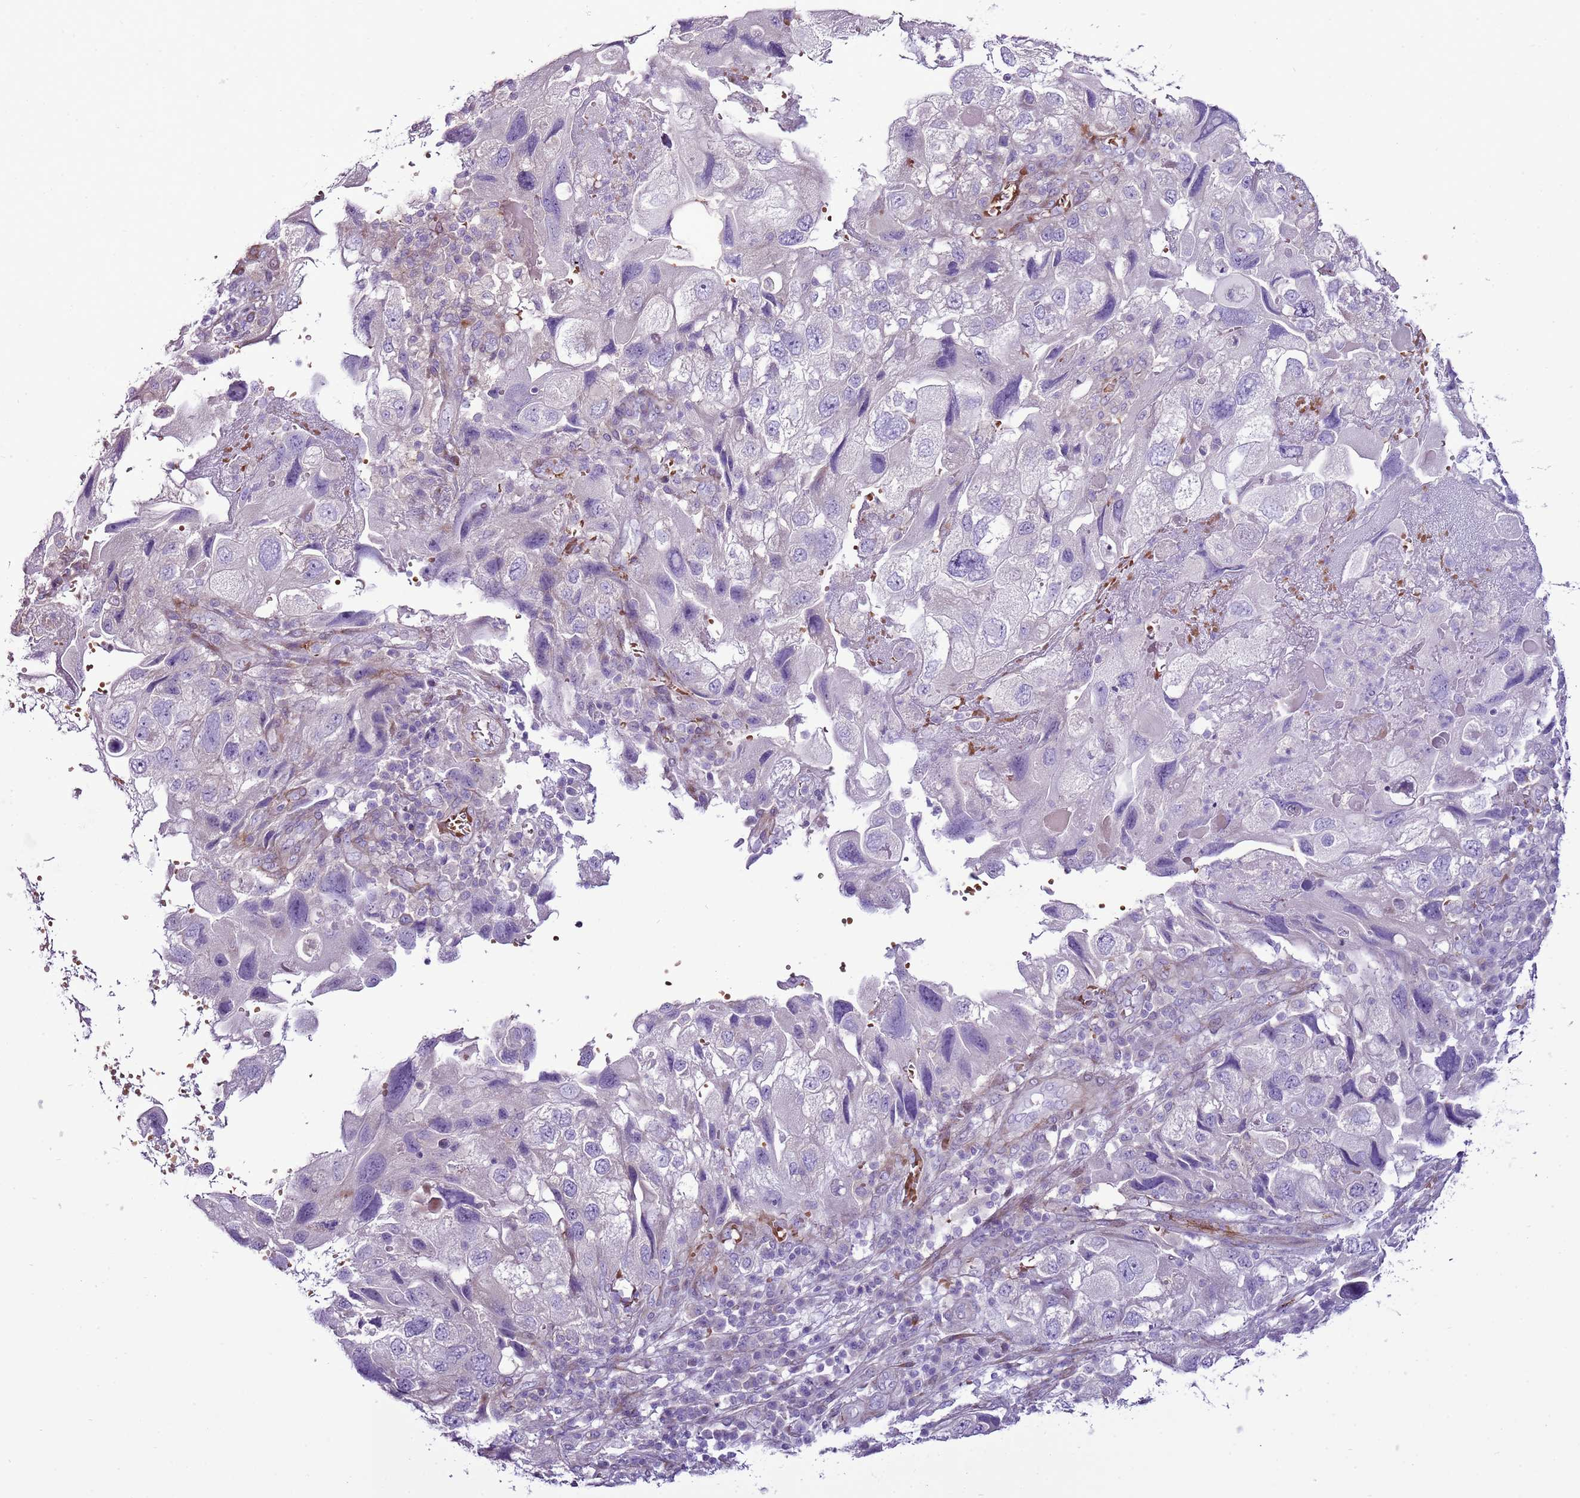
{"staining": {"intensity": "negative", "quantity": "none", "location": "none"}, "tissue": "endometrial cancer", "cell_type": "Tumor cells", "image_type": "cancer", "snomed": [{"axis": "morphology", "description": "Adenocarcinoma, NOS"}, {"axis": "topography", "description": "Endometrium"}], "caption": "A micrograph of adenocarcinoma (endometrial) stained for a protein shows no brown staining in tumor cells.", "gene": "CHAC2", "patient": {"sex": "female", "age": 49}}